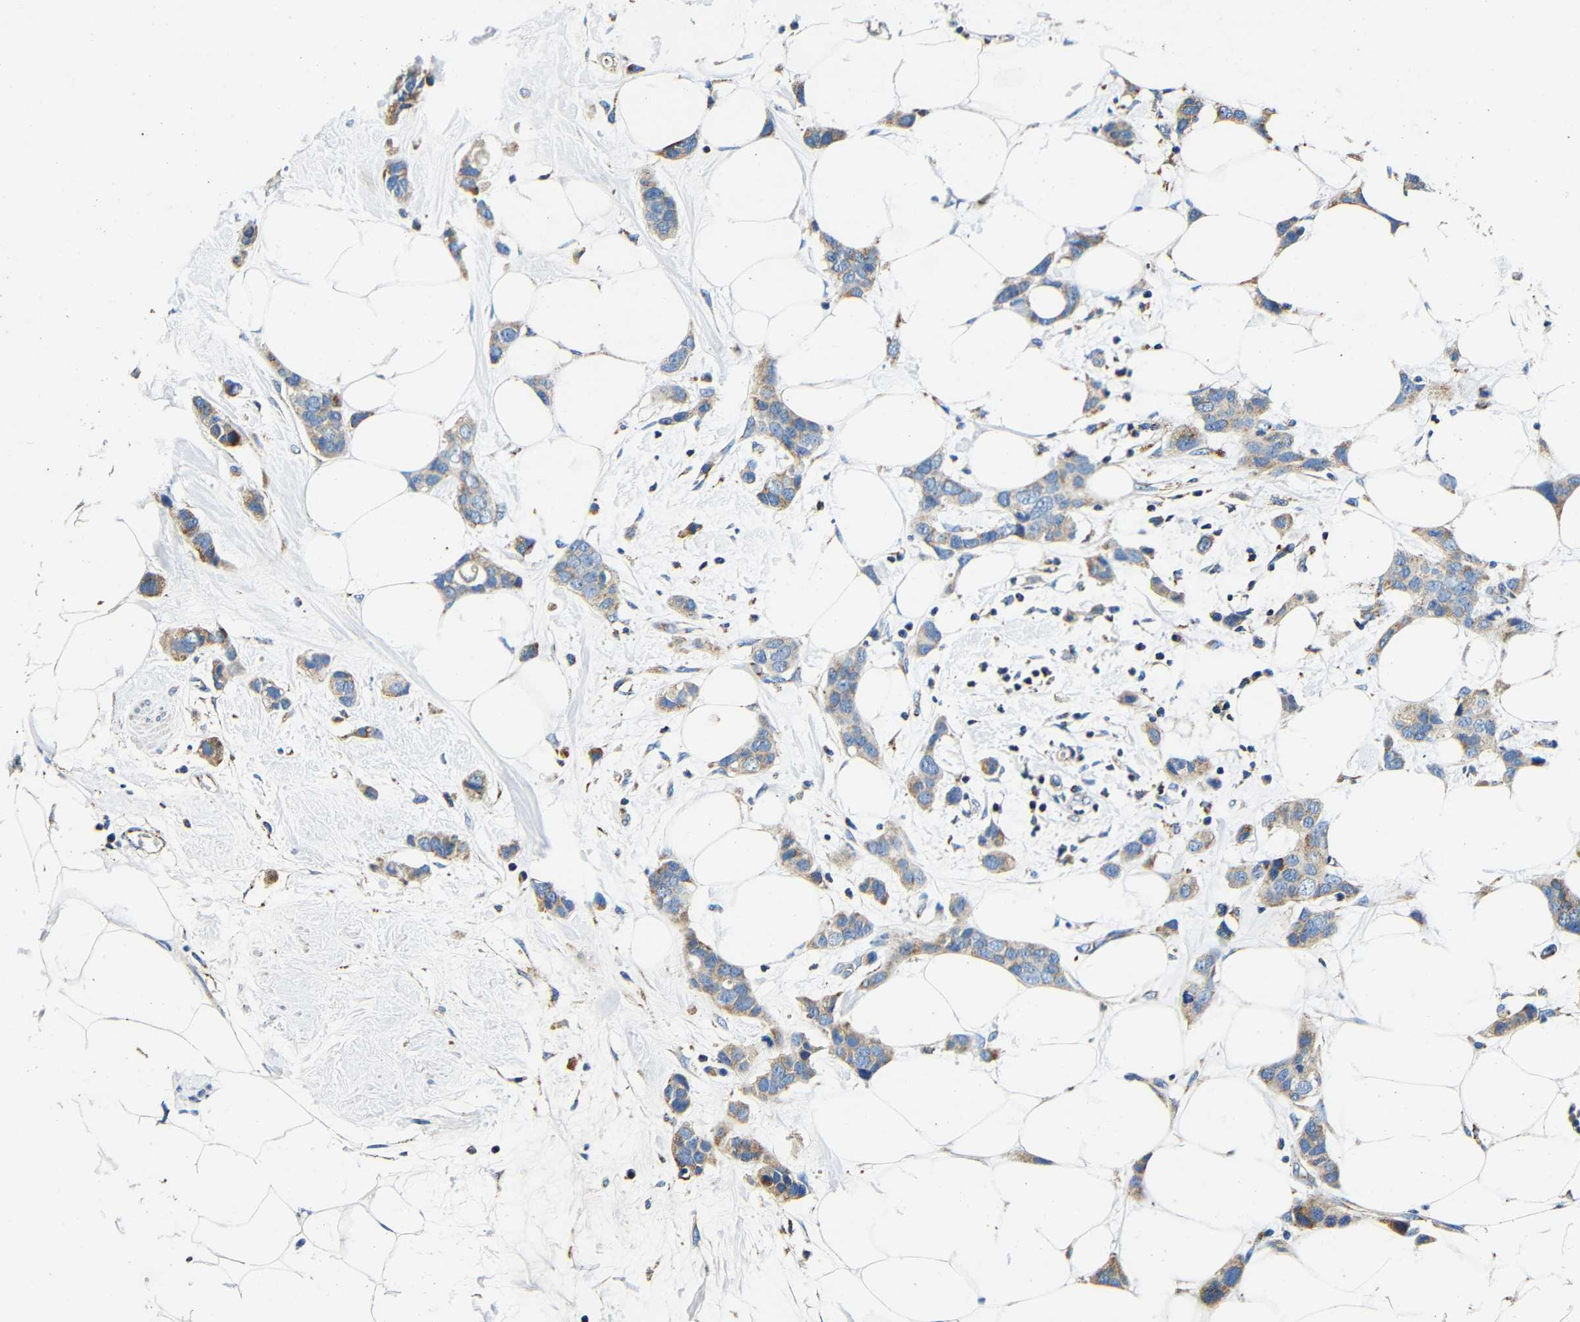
{"staining": {"intensity": "moderate", "quantity": "25%-75%", "location": "cytoplasmic/membranous"}, "tissue": "breast cancer", "cell_type": "Tumor cells", "image_type": "cancer", "snomed": [{"axis": "morphology", "description": "Duct carcinoma"}, {"axis": "topography", "description": "Breast"}], "caption": "DAB (3,3'-diaminobenzidine) immunohistochemical staining of intraductal carcinoma (breast) reveals moderate cytoplasmic/membranous protein staining in about 25%-75% of tumor cells.", "gene": "GALNT18", "patient": {"sex": "female", "age": 72}}